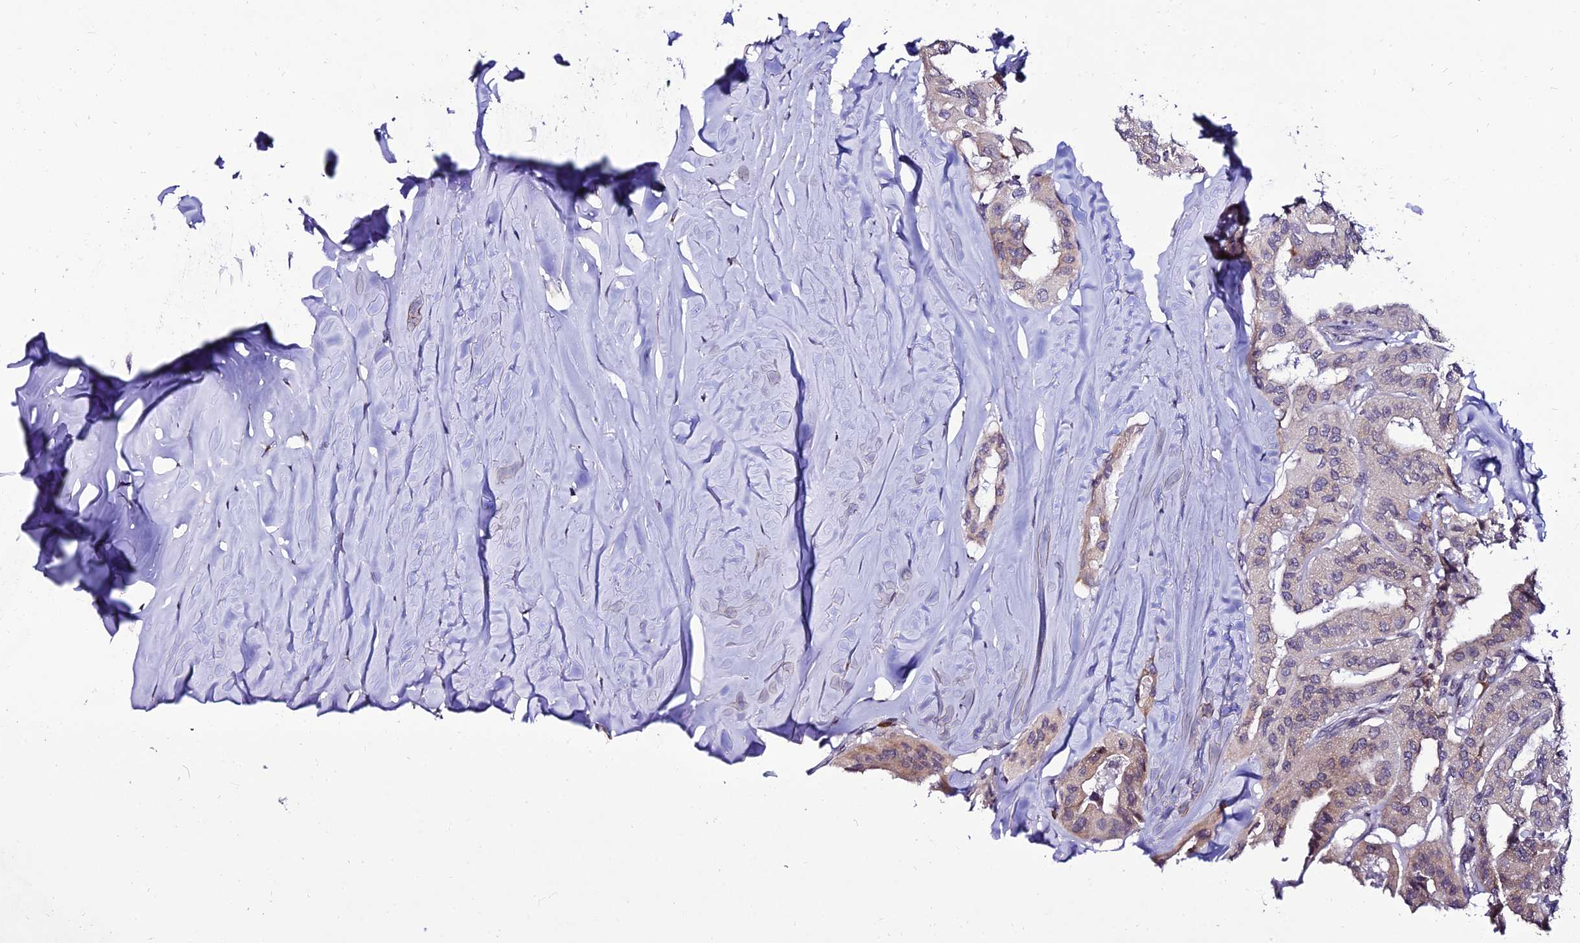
{"staining": {"intensity": "weak", "quantity": "<25%", "location": "cytoplasmic/membranous"}, "tissue": "thyroid cancer", "cell_type": "Tumor cells", "image_type": "cancer", "snomed": [{"axis": "morphology", "description": "Papillary adenocarcinoma, NOS"}, {"axis": "topography", "description": "Thyroid gland"}], "caption": "Human thyroid papillary adenocarcinoma stained for a protein using immunohistochemistry (IHC) demonstrates no staining in tumor cells.", "gene": "CDNF", "patient": {"sex": "female", "age": 59}}